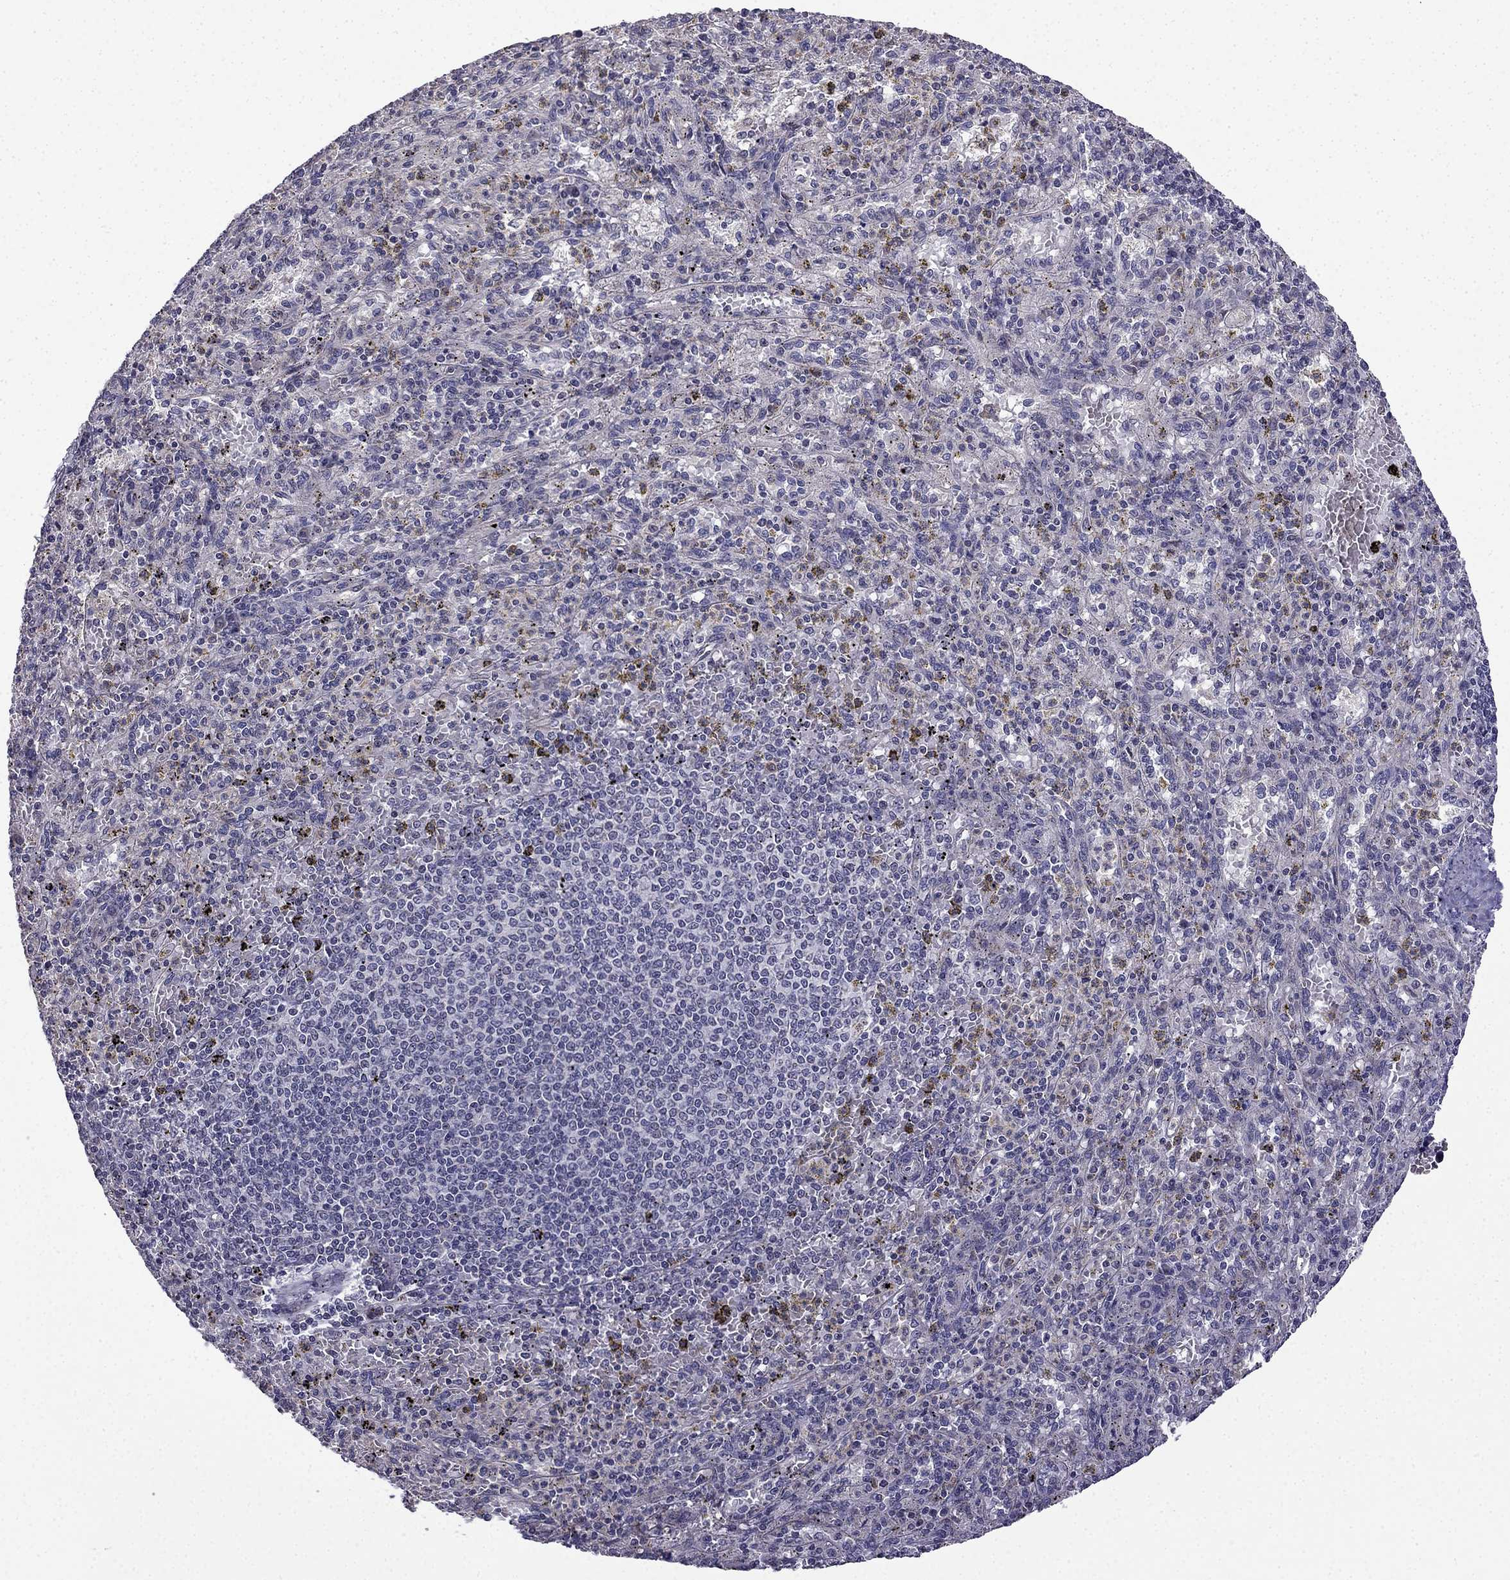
{"staining": {"intensity": "negative", "quantity": "none", "location": "none"}, "tissue": "spleen", "cell_type": "Cells in red pulp", "image_type": "normal", "snomed": [{"axis": "morphology", "description": "Normal tissue, NOS"}, {"axis": "topography", "description": "Spleen"}], "caption": "Immunohistochemistry (IHC) histopathology image of unremarkable spleen: spleen stained with DAB reveals no significant protein staining in cells in red pulp.", "gene": "SLC6A2", "patient": {"sex": "male", "age": 60}}